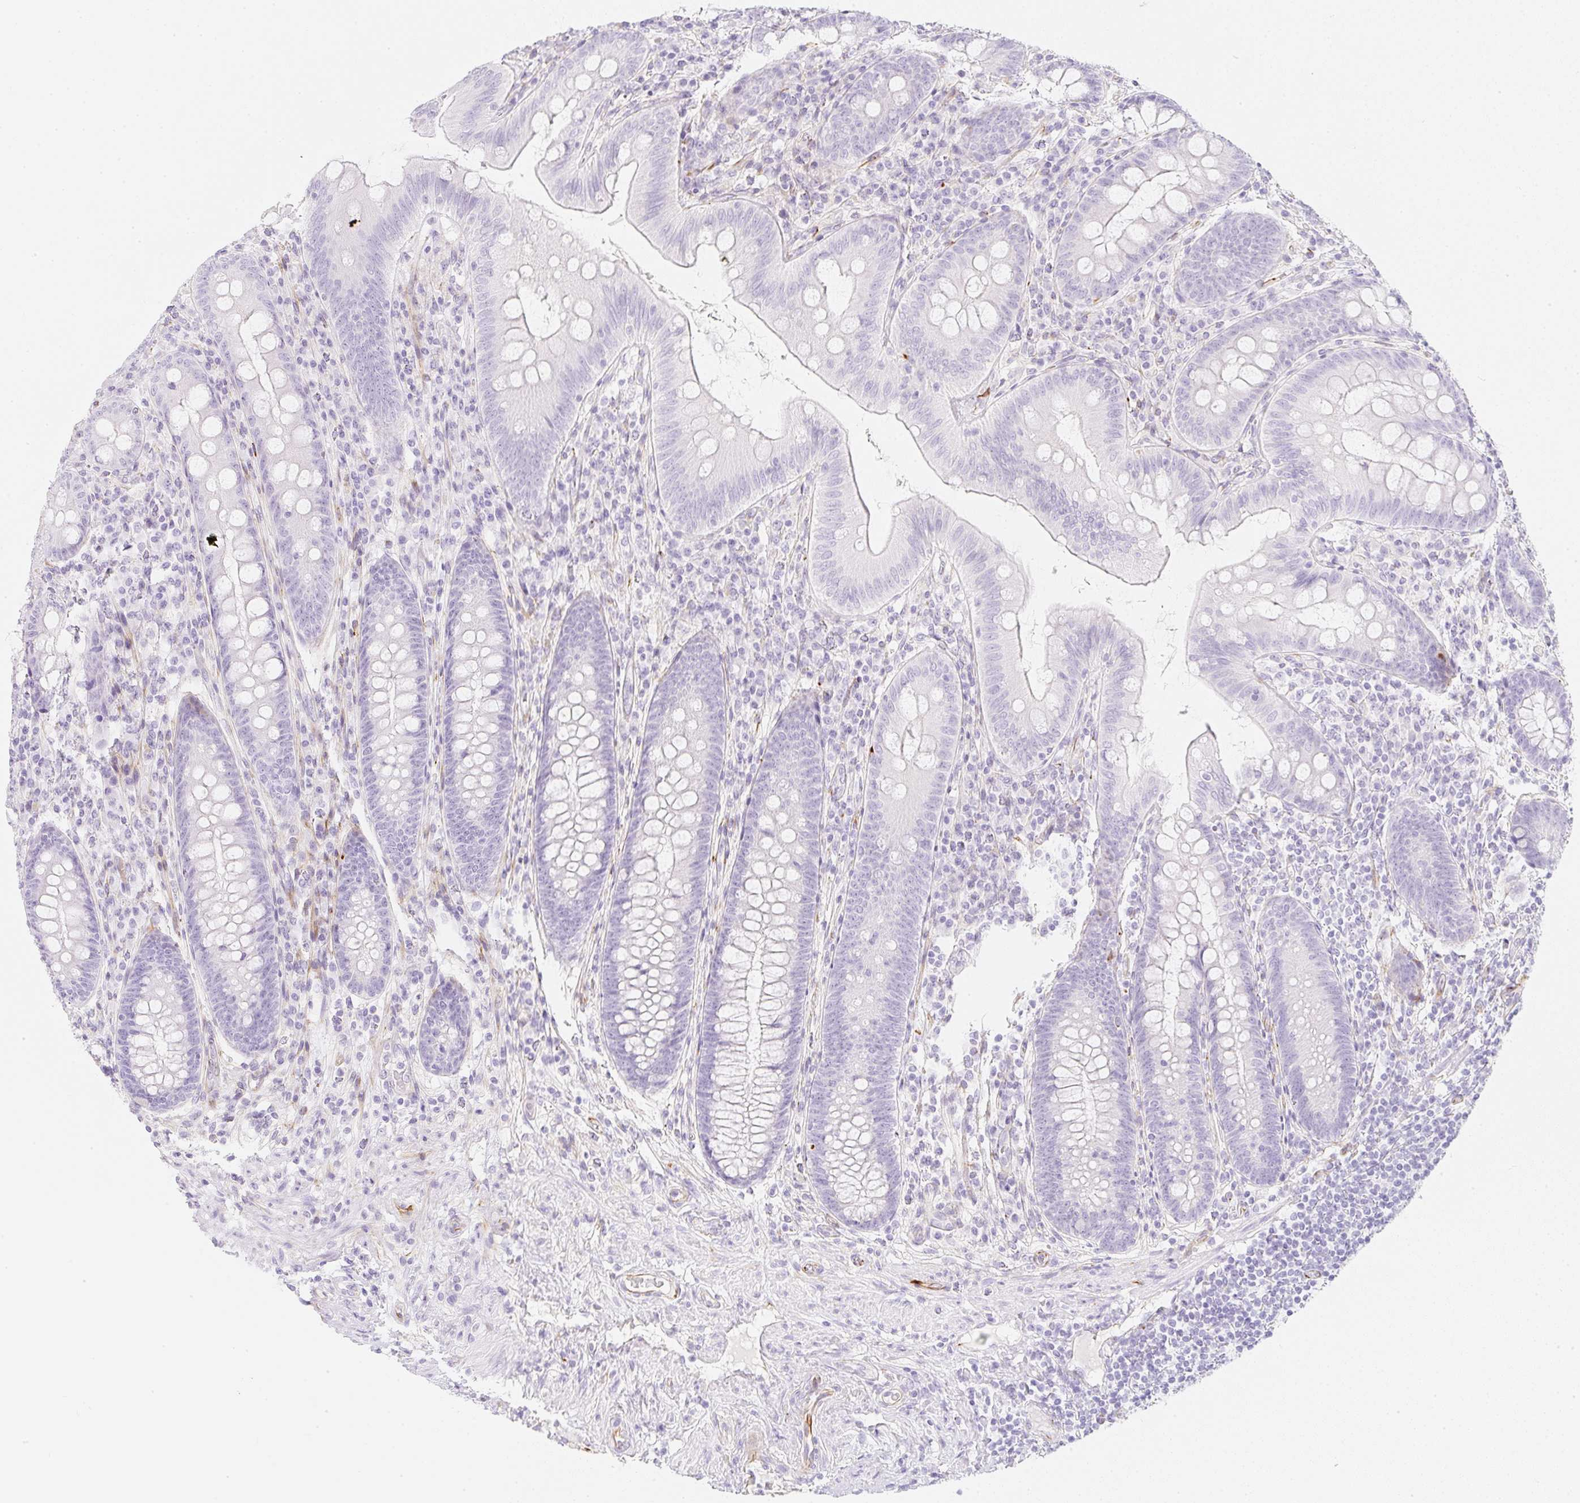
{"staining": {"intensity": "negative", "quantity": "none", "location": "none"}, "tissue": "appendix", "cell_type": "Glandular cells", "image_type": "normal", "snomed": [{"axis": "morphology", "description": "Normal tissue, NOS"}, {"axis": "topography", "description": "Appendix"}], "caption": "Image shows no protein expression in glandular cells of unremarkable appendix. Nuclei are stained in blue.", "gene": "ZNF689", "patient": {"sex": "male", "age": 71}}